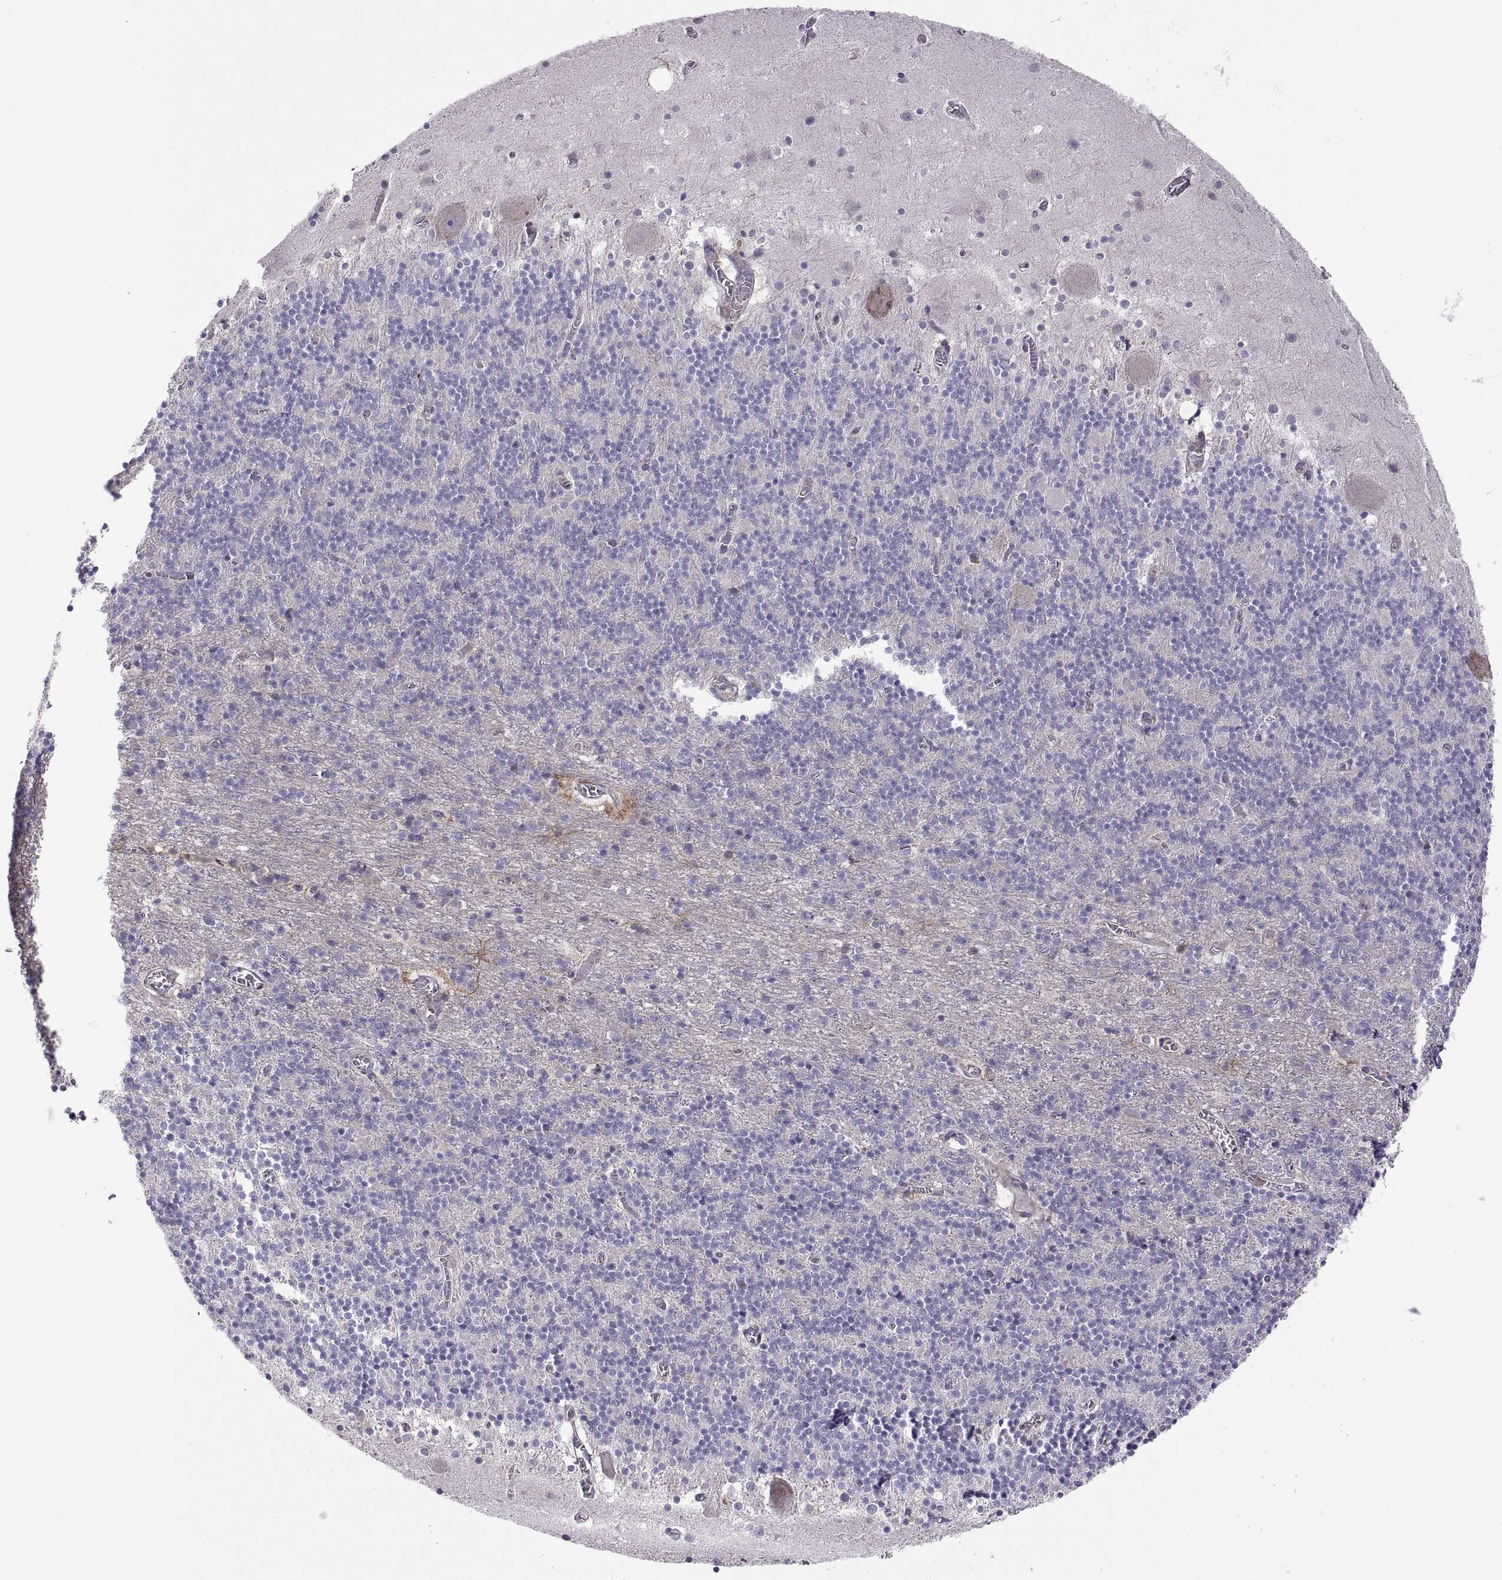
{"staining": {"intensity": "negative", "quantity": "none", "location": "none"}, "tissue": "cerebellum", "cell_type": "Cells in granular layer", "image_type": "normal", "snomed": [{"axis": "morphology", "description": "Normal tissue, NOS"}, {"axis": "topography", "description": "Cerebellum"}], "caption": "Cerebellum stained for a protein using immunohistochemistry exhibits no positivity cells in granular layer.", "gene": "SPATA32", "patient": {"sex": "male", "age": 70}}